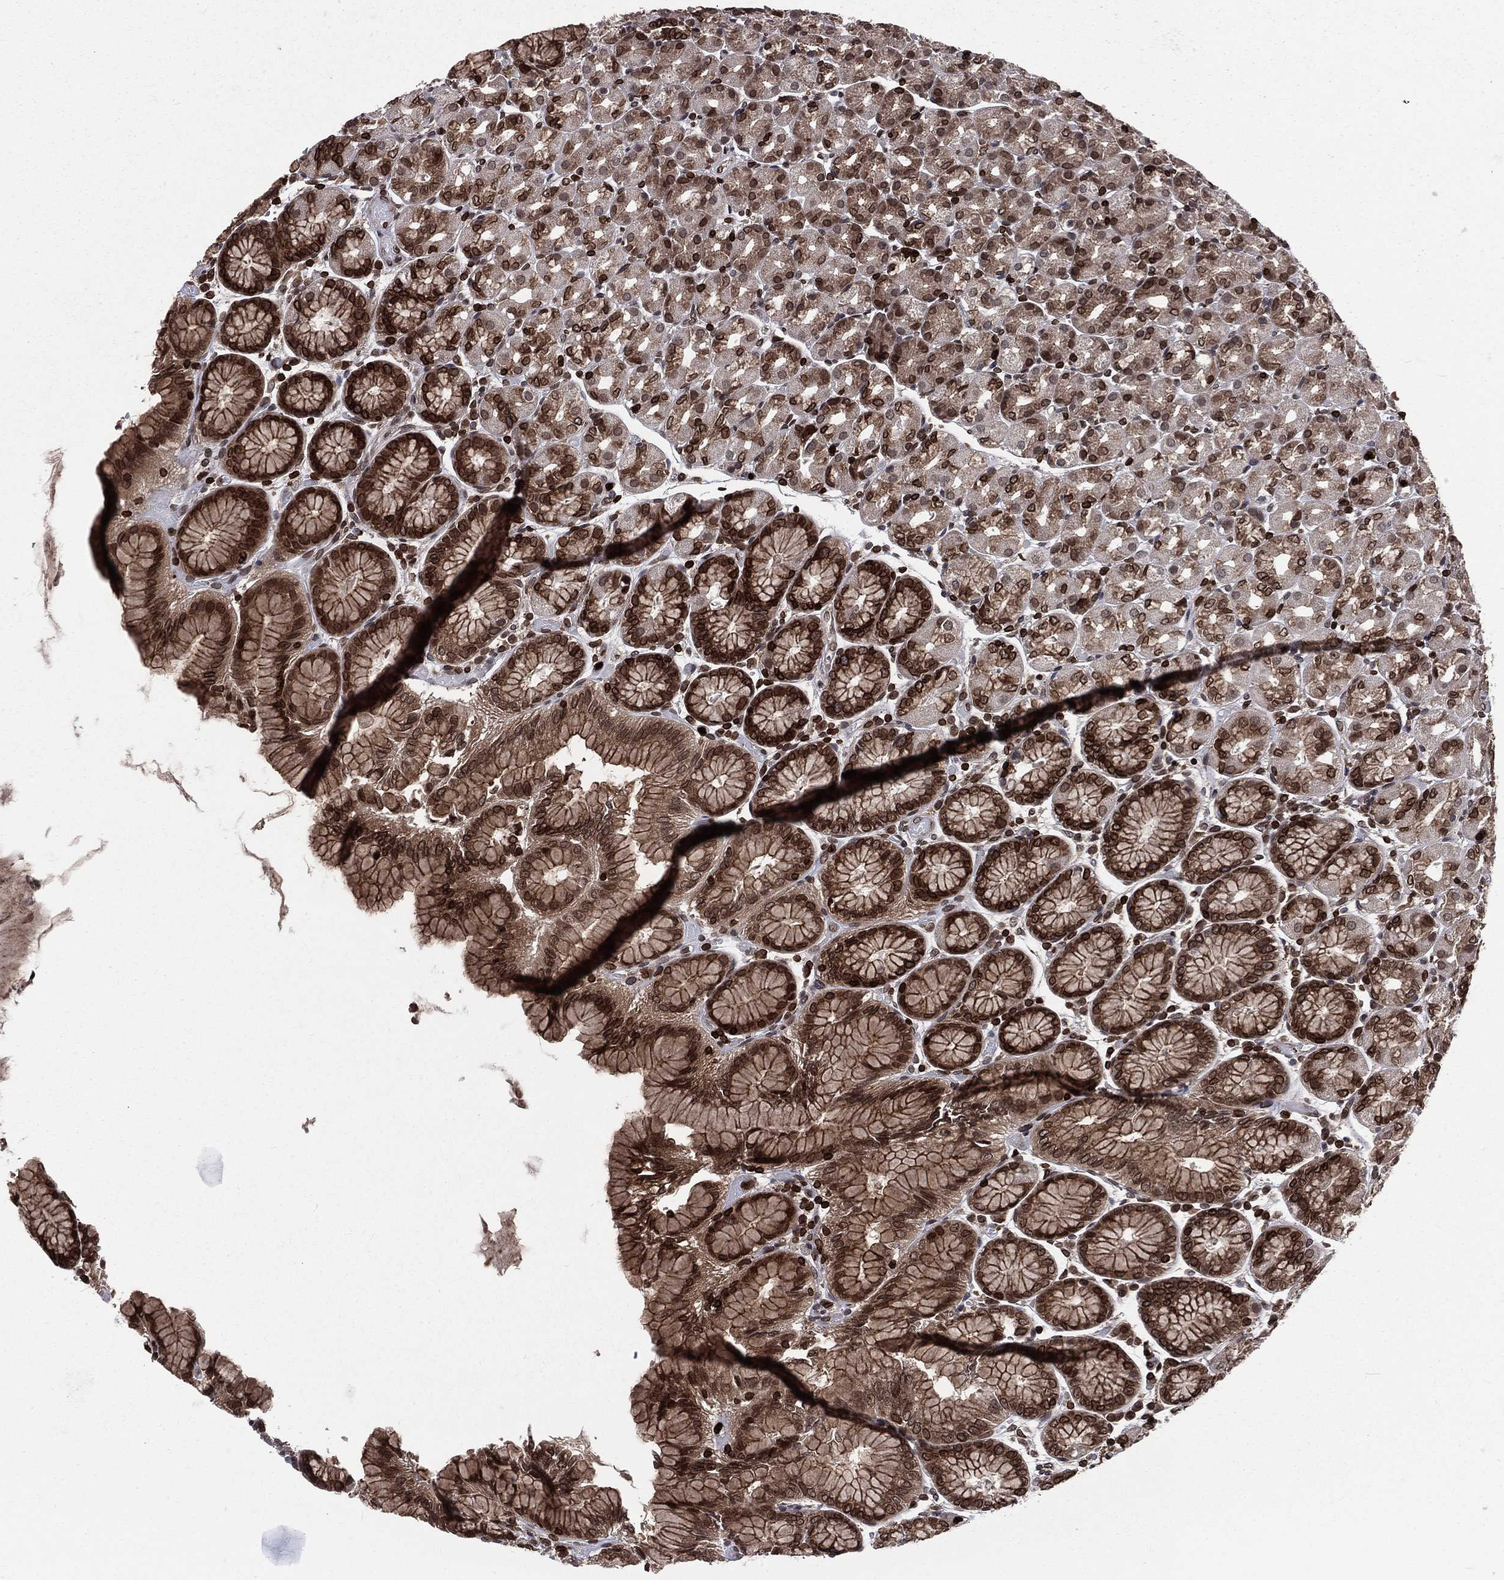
{"staining": {"intensity": "strong", "quantity": "25%-75%", "location": "cytoplasmic/membranous,nuclear"}, "tissue": "stomach", "cell_type": "Glandular cells", "image_type": "normal", "snomed": [{"axis": "morphology", "description": "Normal tissue, NOS"}, {"axis": "morphology", "description": "Adenocarcinoma, NOS"}, {"axis": "topography", "description": "Stomach"}], "caption": "An image showing strong cytoplasmic/membranous,nuclear expression in approximately 25%-75% of glandular cells in normal stomach, as visualized by brown immunohistochemical staining.", "gene": "LBR", "patient": {"sex": "female", "age": 81}}